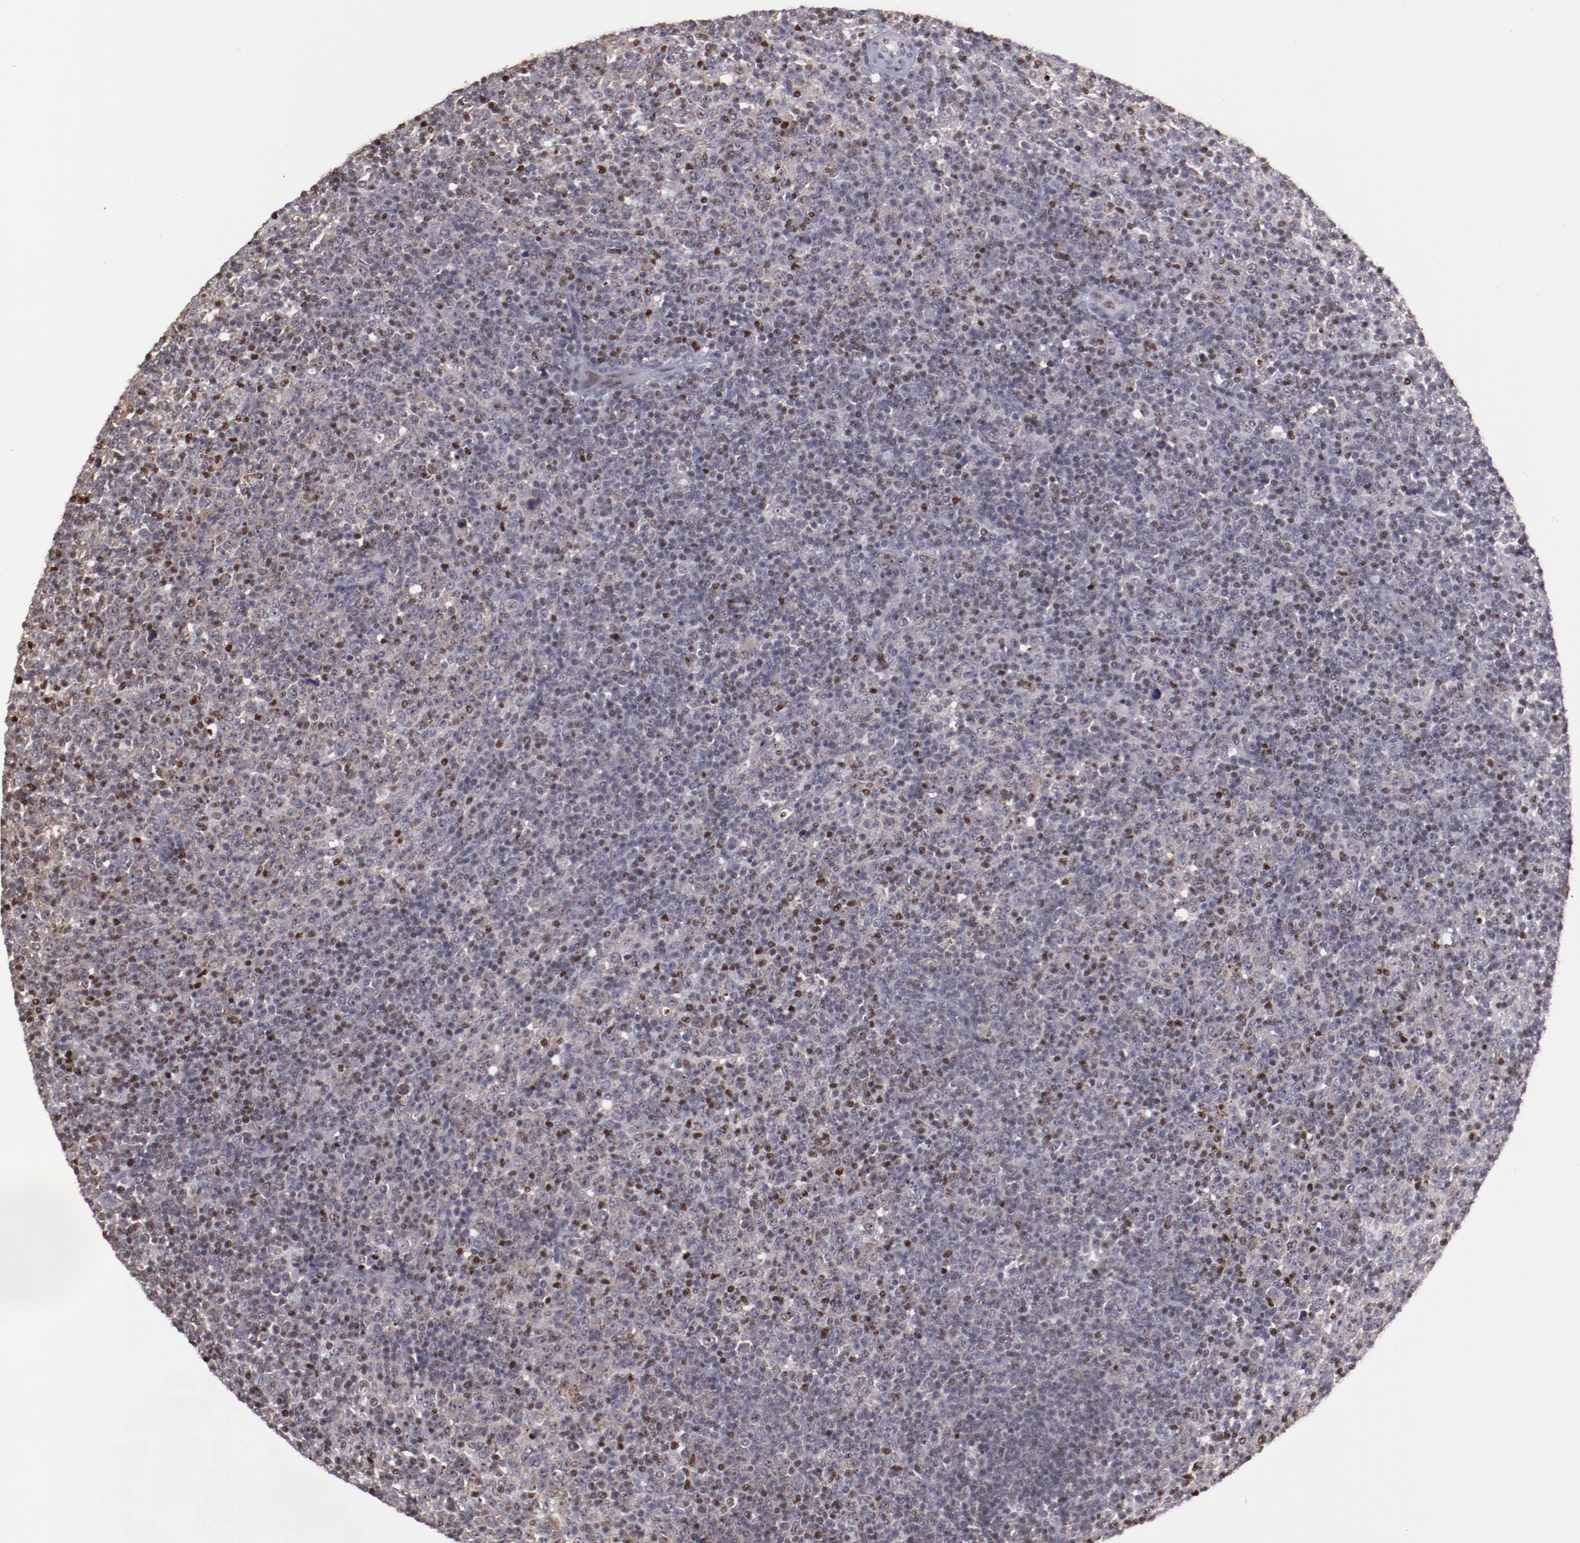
{"staining": {"intensity": "moderate", "quantity": "<25%", "location": "nuclear"}, "tissue": "lymphoma", "cell_type": "Tumor cells", "image_type": "cancer", "snomed": [{"axis": "morphology", "description": "Malignant lymphoma, non-Hodgkin's type, Low grade"}, {"axis": "topography", "description": "Lymph node"}], "caption": "Malignant lymphoma, non-Hodgkin's type (low-grade) tissue displays moderate nuclear positivity in approximately <25% of tumor cells, visualized by immunohistochemistry.", "gene": "DDX24", "patient": {"sex": "male", "age": 70}}